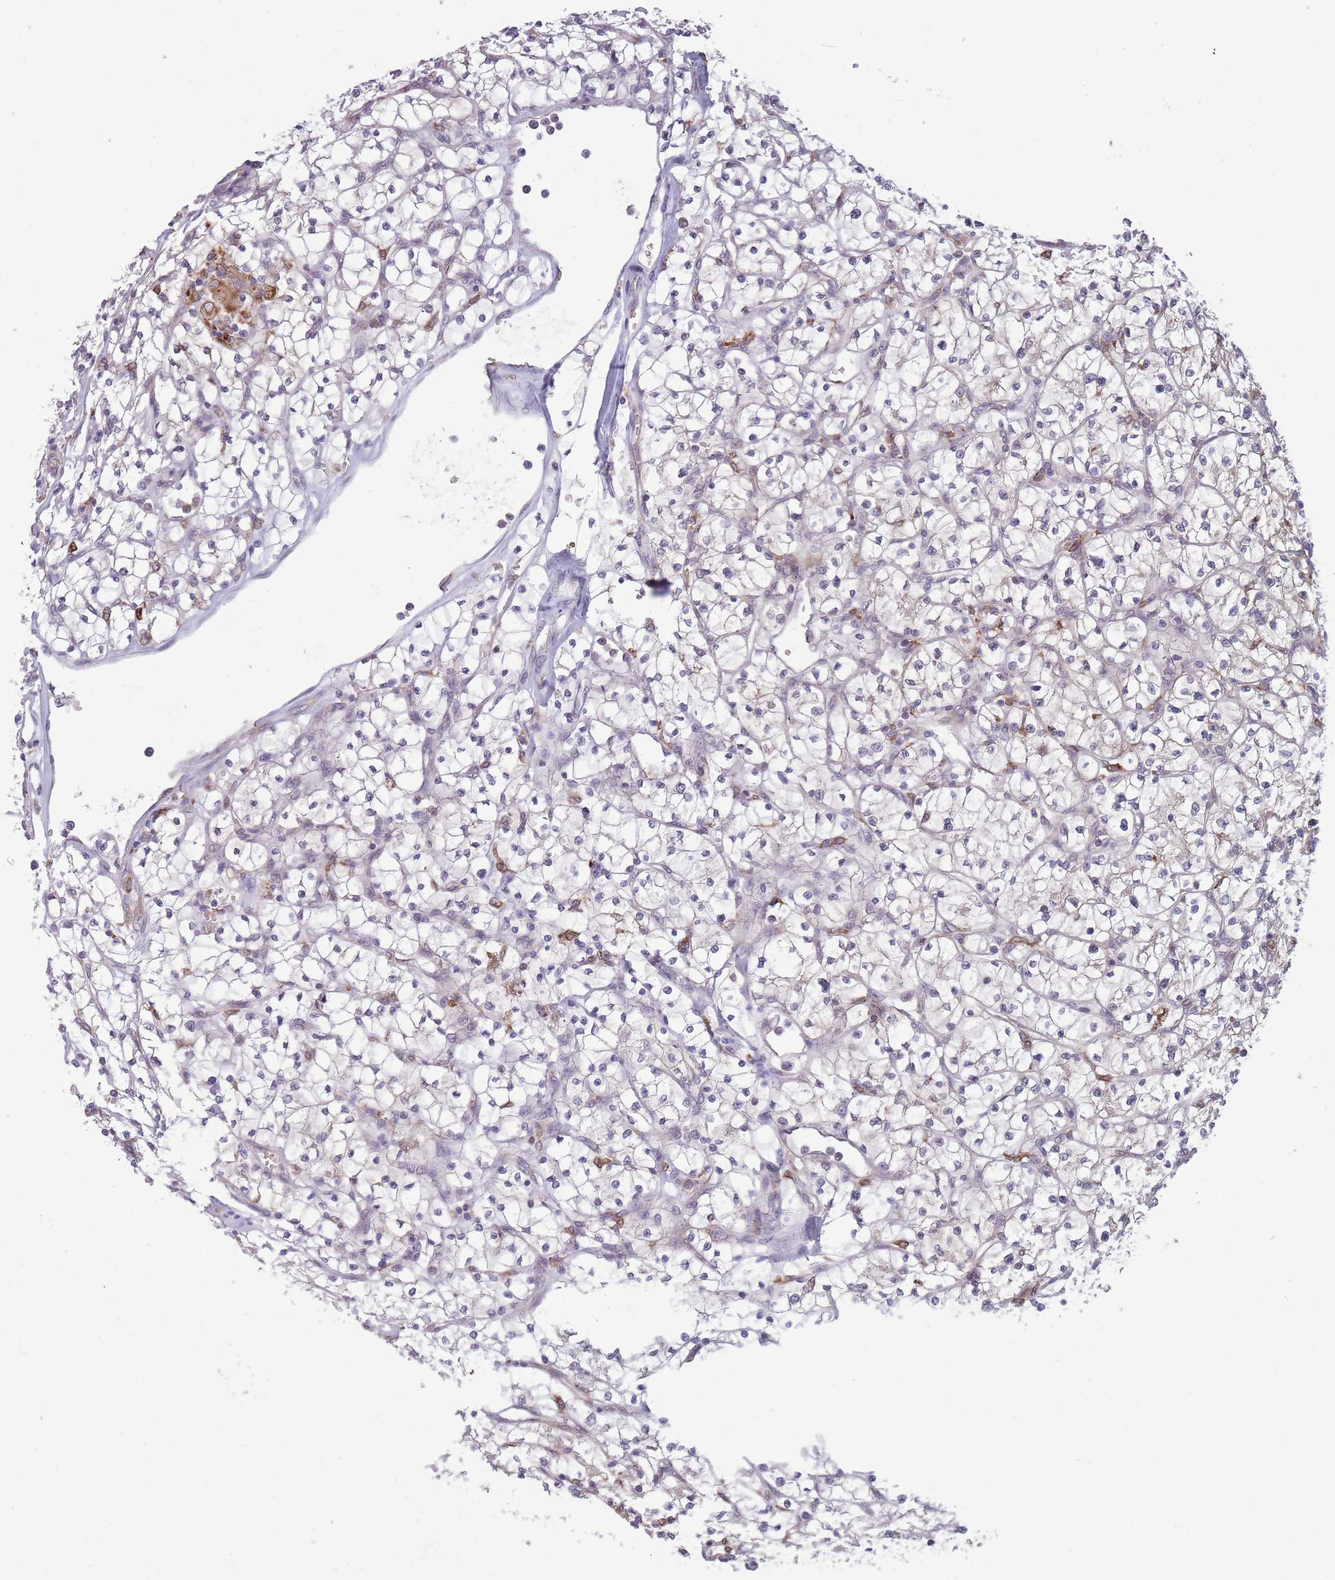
{"staining": {"intensity": "negative", "quantity": "none", "location": "none"}, "tissue": "renal cancer", "cell_type": "Tumor cells", "image_type": "cancer", "snomed": [{"axis": "morphology", "description": "Adenocarcinoma, NOS"}, {"axis": "topography", "description": "Kidney"}], "caption": "This is an immunohistochemistry (IHC) histopathology image of human adenocarcinoma (renal). There is no positivity in tumor cells.", "gene": "TMEM121", "patient": {"sex": "female", "age": 64}}